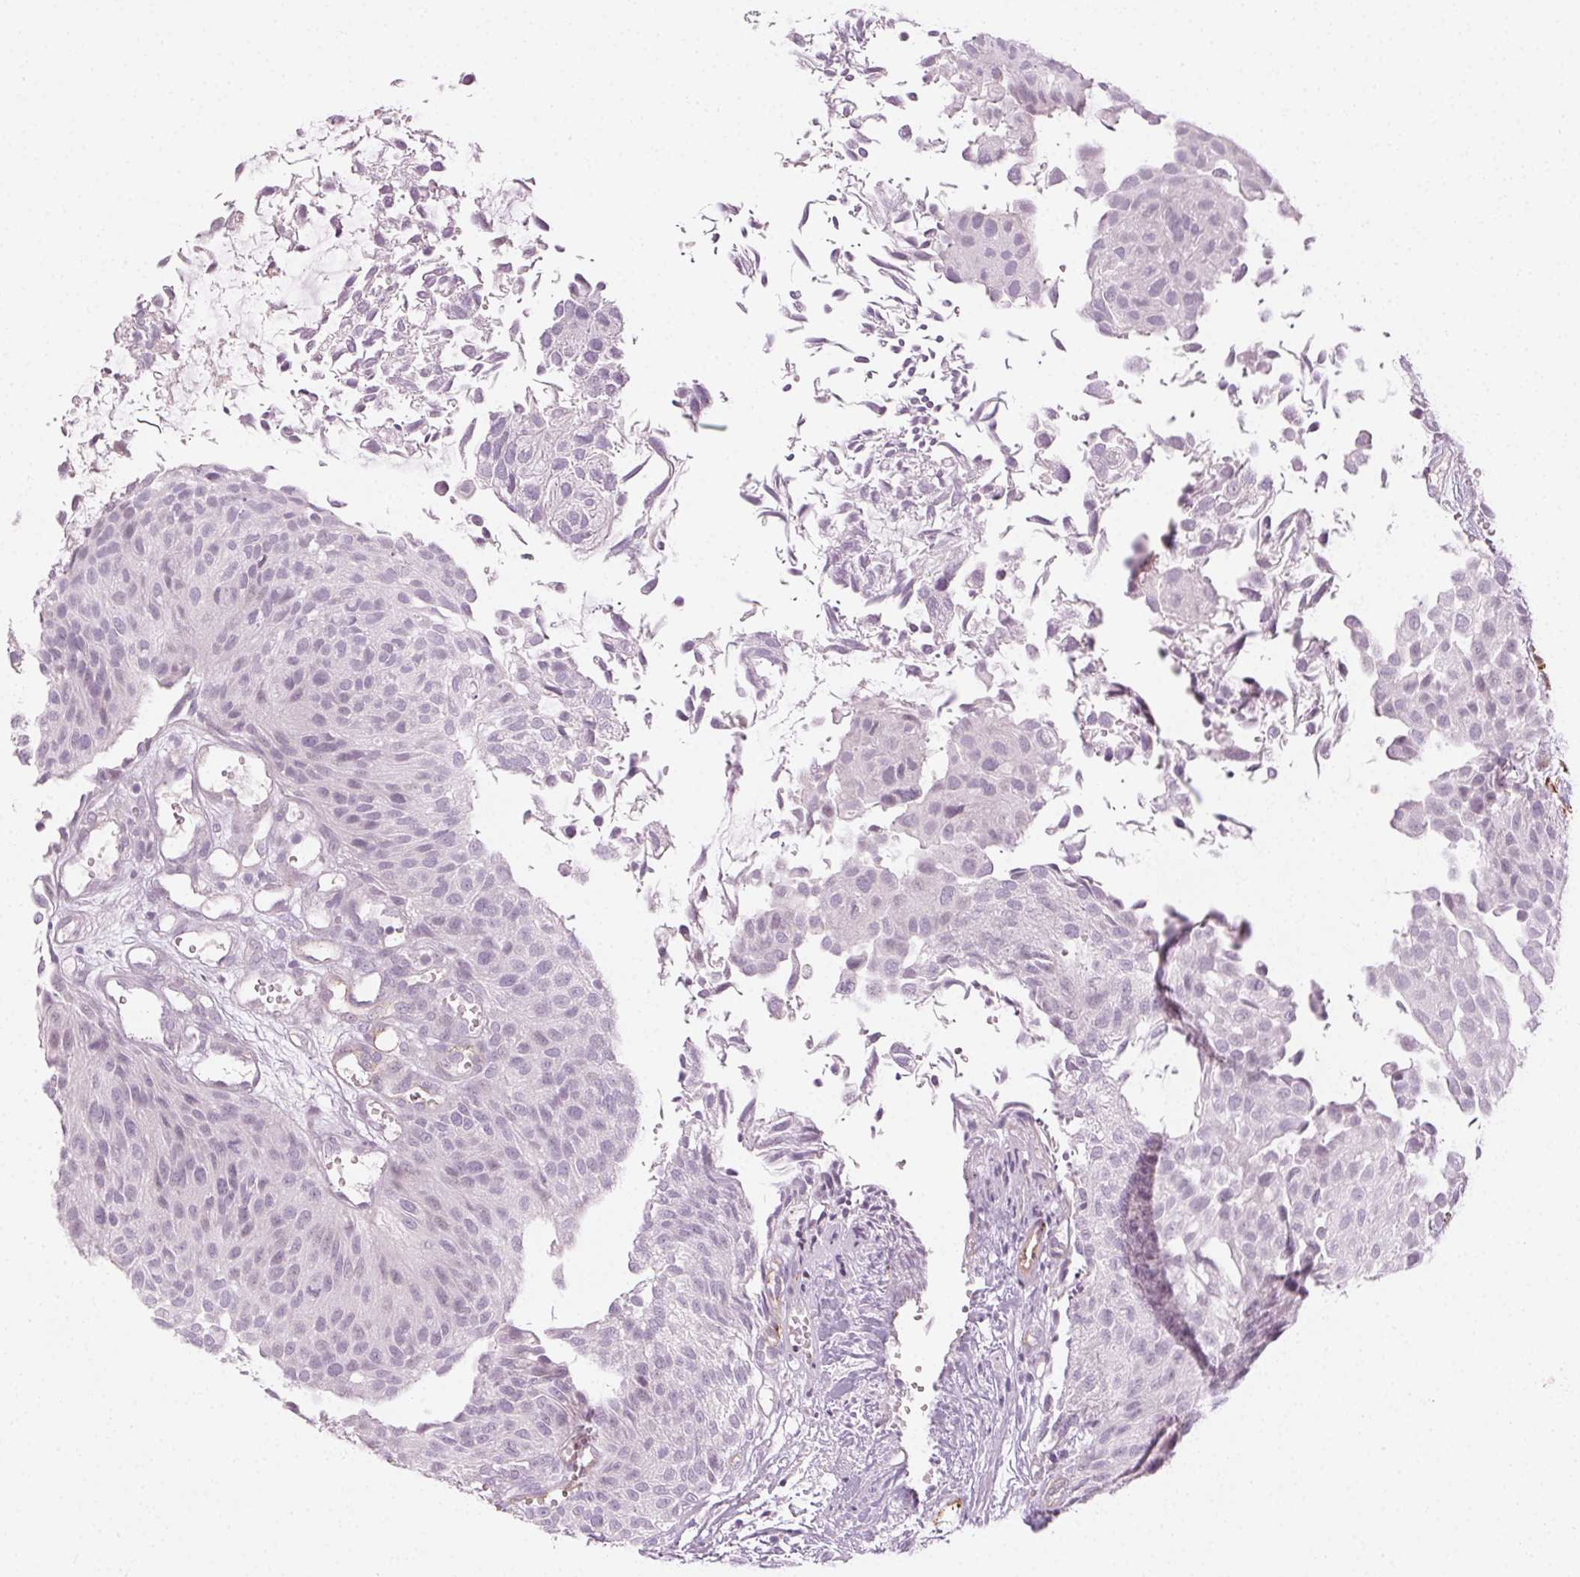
{"staining": {"intensity": "negative", "quantity": "none", "location": "none"}, "tissue": "urothelial cancer", "cell_type": "Tumor cells", "image_type": "cancer", "snomed": [{"axis": "morphology", "description": "Urothelial carcinoma, NOS"}, {"axis": "topography", "description": "Urinary bladder"}], "caption": "Immunohistochemistry (IHC) histopathology image of transitional cell carcinoma stained for a protein (brown), which demonstrates no expression in tumor cells.", "gene": "AIF1L", "patient": {"sex": "male", "age": 84}}